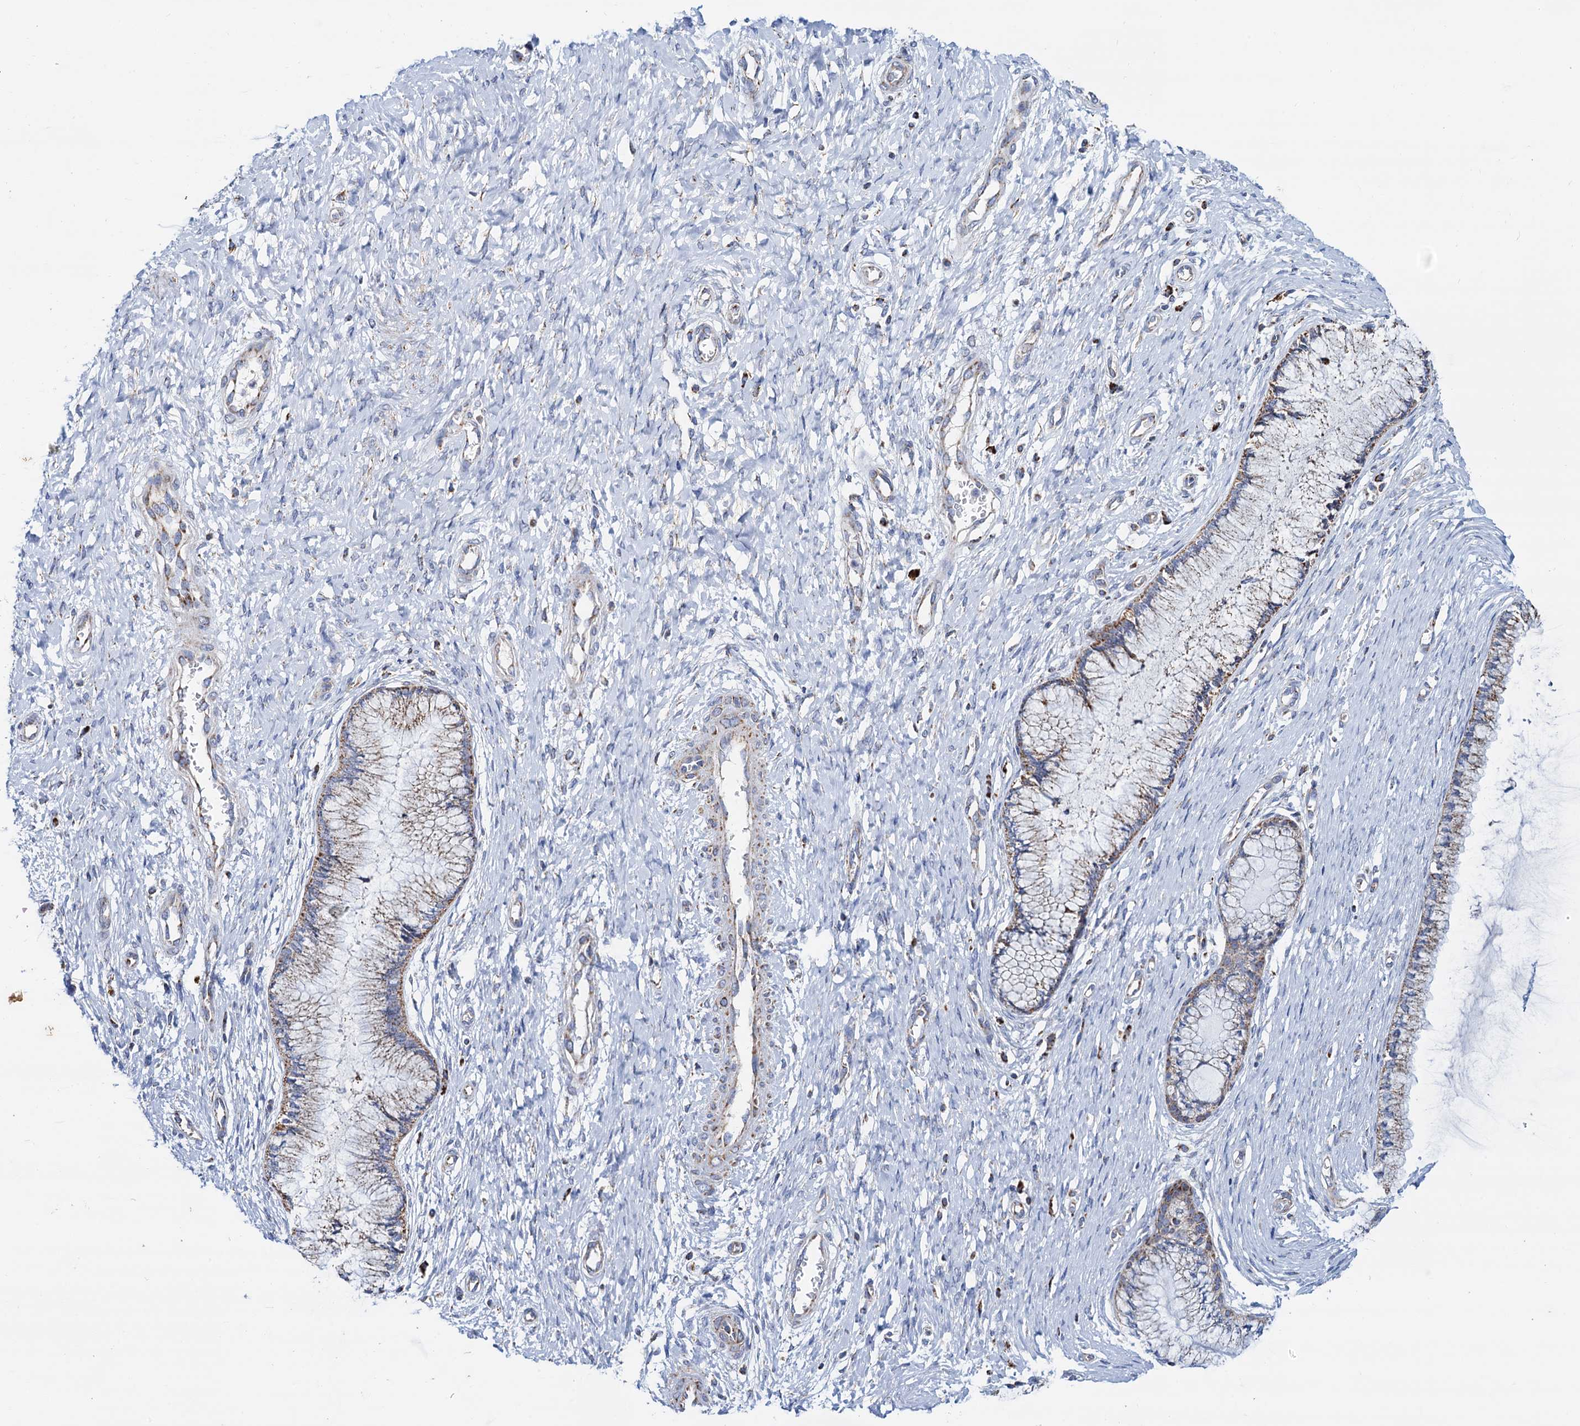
{"staining": {"intensity": "moderate", "quantity": ">75%", "location": "cytoplasmic/membranous"}, "tissue": "cervix", "cell_type": "Glandular cells", "image_type": "normal", "snomed": [{"axis": "morphology", "description": "Normal tissue, NOS"}, {"axis": "topography", "description": "Cervix"}], "caption": "A high-resolution image shows IHC staining of normal cervix, which reveals moderate cytoplasmic/membranous staining in about >75% of glandular cells. (brown staining indicates protein expression, while blue staining denotes nuclei).", "gene": "C2CD3", "patient": {"sex": "female", "age": 55}}